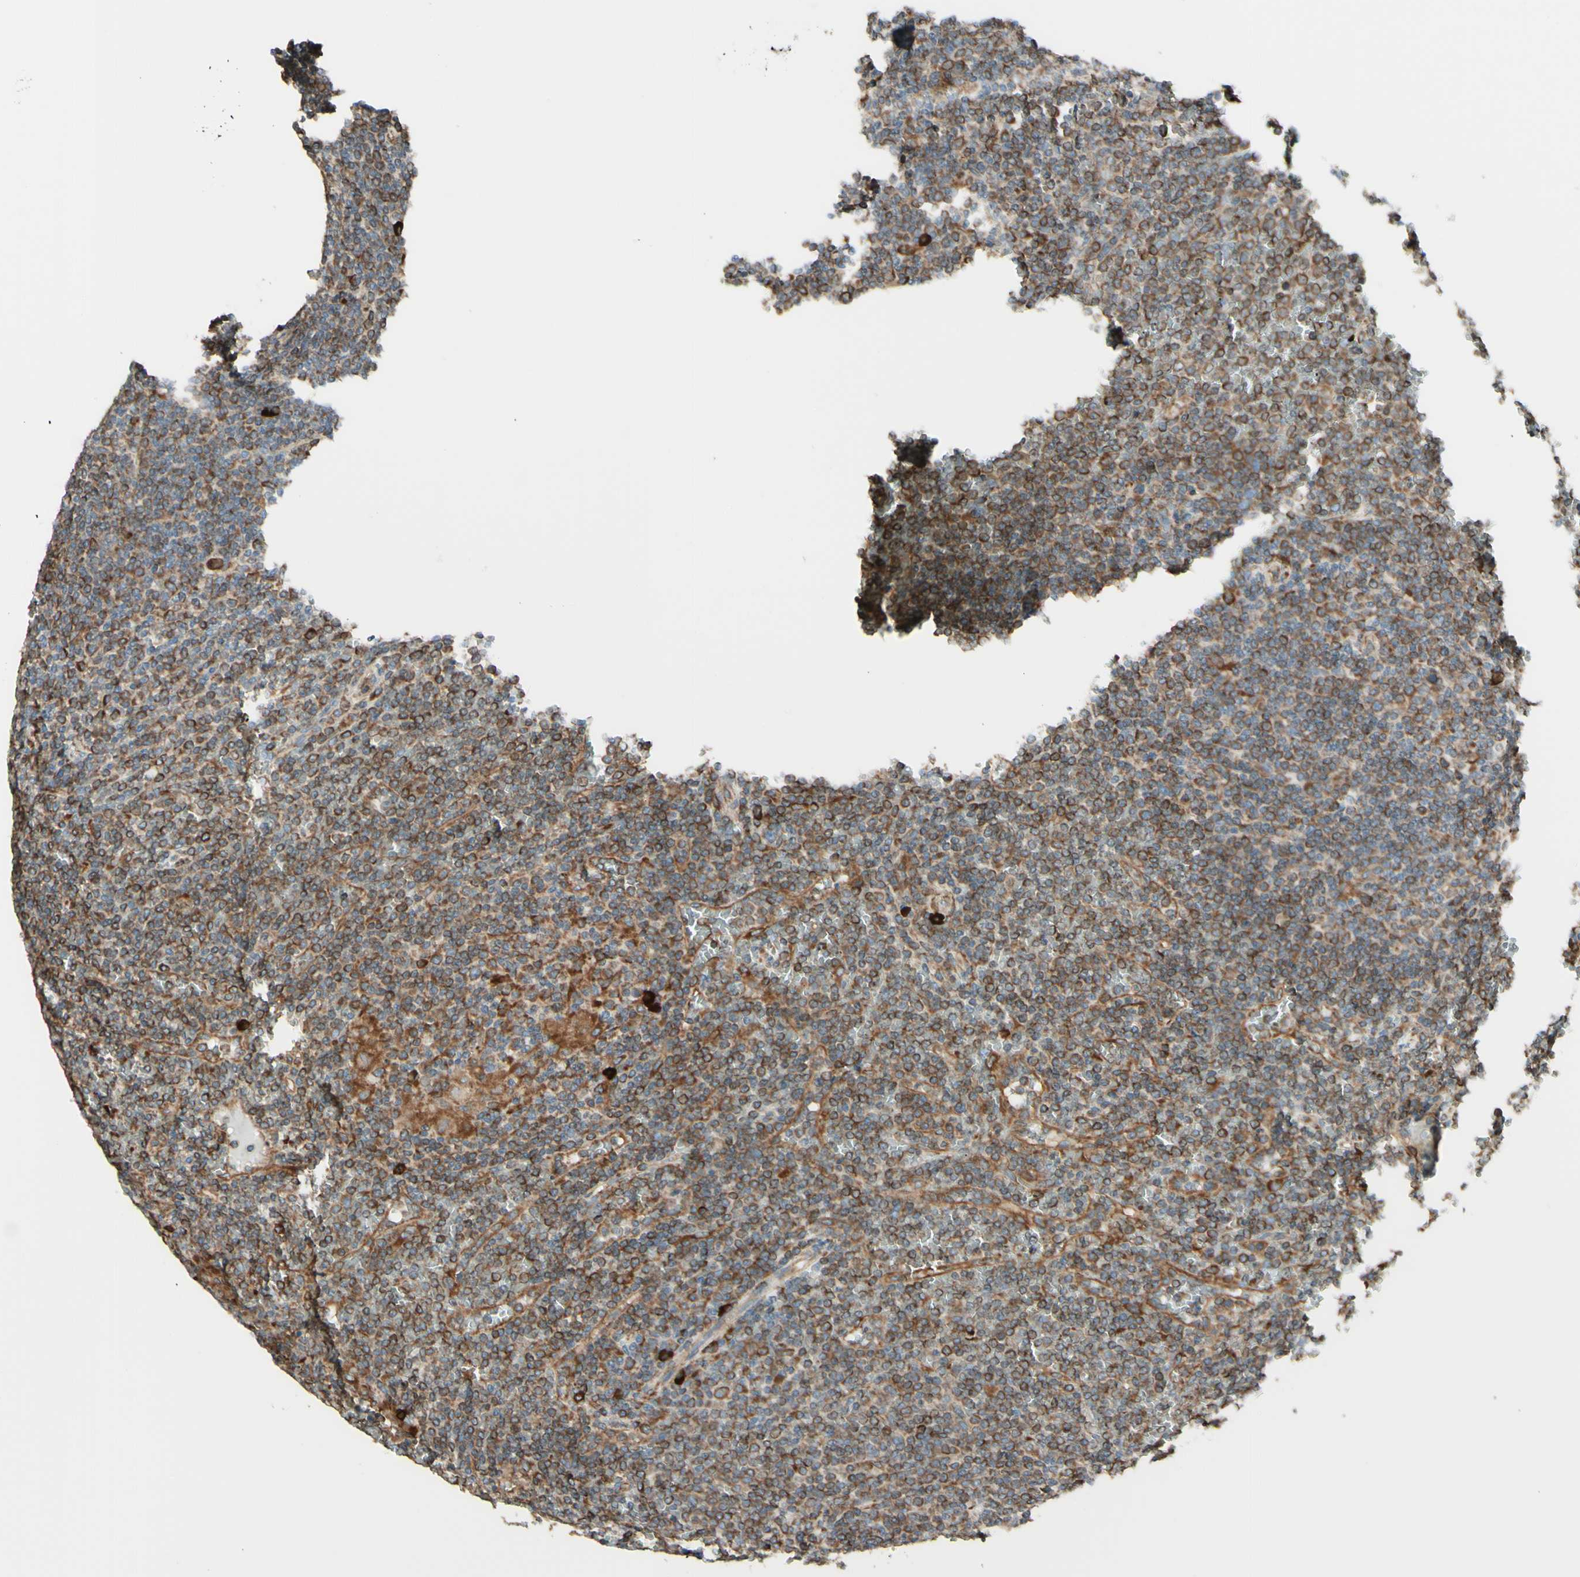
{"staining": {"intensity": "moderate", "quantity": ">75%", "location": "cytoplasmic/membranous"}, "tissue": "lymphoma", "cell_type": "Tumor cells", "image_type": "cancer", "snomed": [{"axis": "morphology", "description": "Malignant lymphoma, non-Hodgkin's type, Low grade"}, {"axis": "topography", "description": "Spleen"}], "caption": "Tumor cells exhibit moderate cytoplasmic/membranous expression in approximately >75% of cells in low-grade malignant lymphoma, non-Hodgkin's type.", "gene": "DNAJB11", "patient": {"sex": "female", "age": 19}}